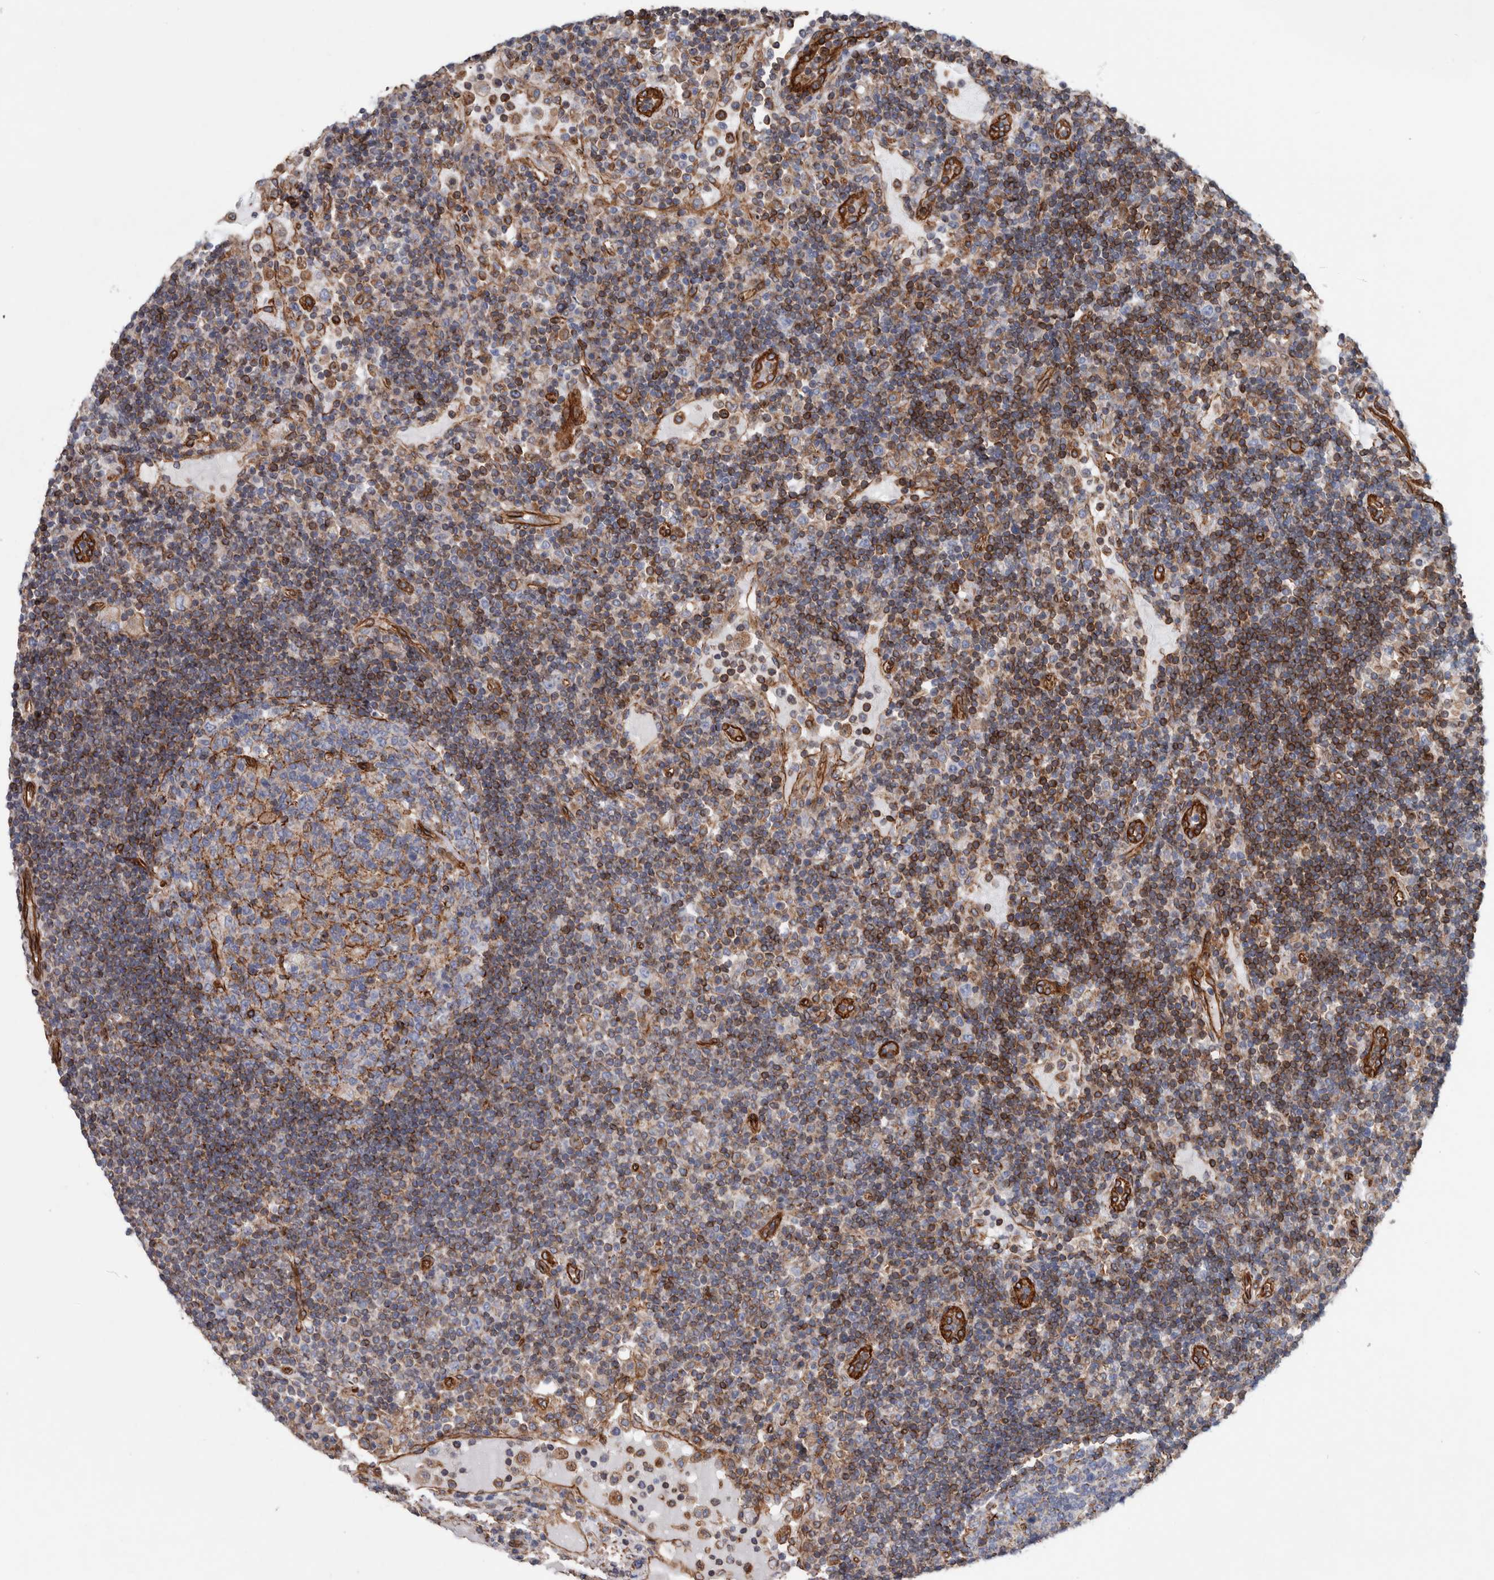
{"staining": {"intensity": "moderate", "quantity": "25%-75%", "location": "cytoplasmic/membranous"}, "tissue": "lymph node", "cell_type": "Germinal center cells", "image_type": "normal", "snomed": [{"axis": "morphology", "description": "Normal tissue, NOS"}, {"axis": "topography", "description": "Lymph node"}], "caption": "Immunohistochemical staining of benign lymph node demonstrates moderate cytoplasmic/membranous protein staining in approximately 25%-75% of germinal center cells.", "gene": "PLEC", "patient": {"sex": "female", "age": 53}}